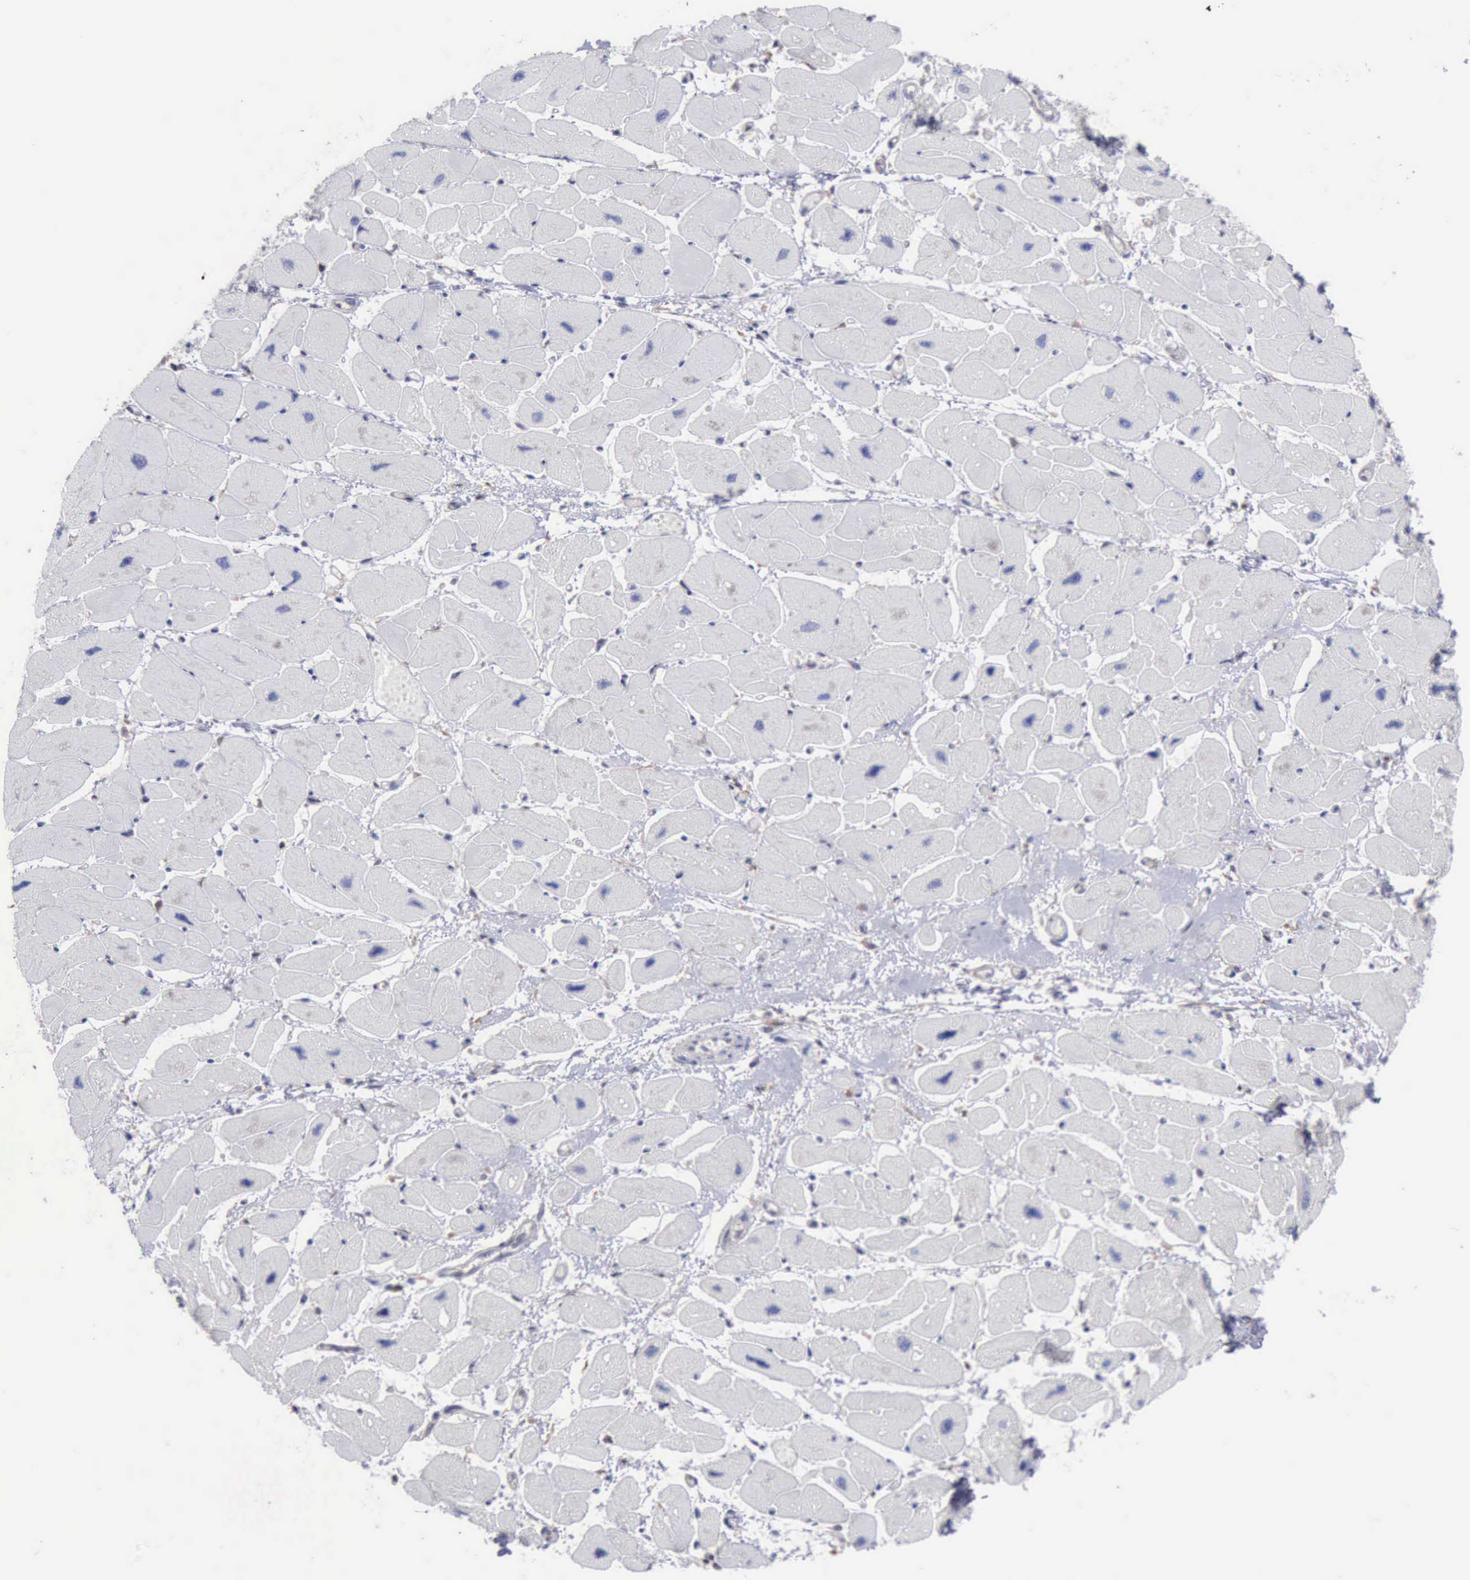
{"staining": {"intensity": "negative", "quantity": "none", "location": "none"}, "tissue": "heart muscle", "cell_type": "Cardiomyocytes", "image_type": "normal", "snomed": [{"axis": "morphology", "description": "Normal tissue, NOS"}, {"axis": "topography", "description": "Heart"}], "caption": "A high-resolution image shows immunohistochemistry staining of unremarkable heart muscle, which displays no significant positivity in cardiomyocytes.", "gene": "STAT1", "patient": {"sex": "female", "age": 54}}